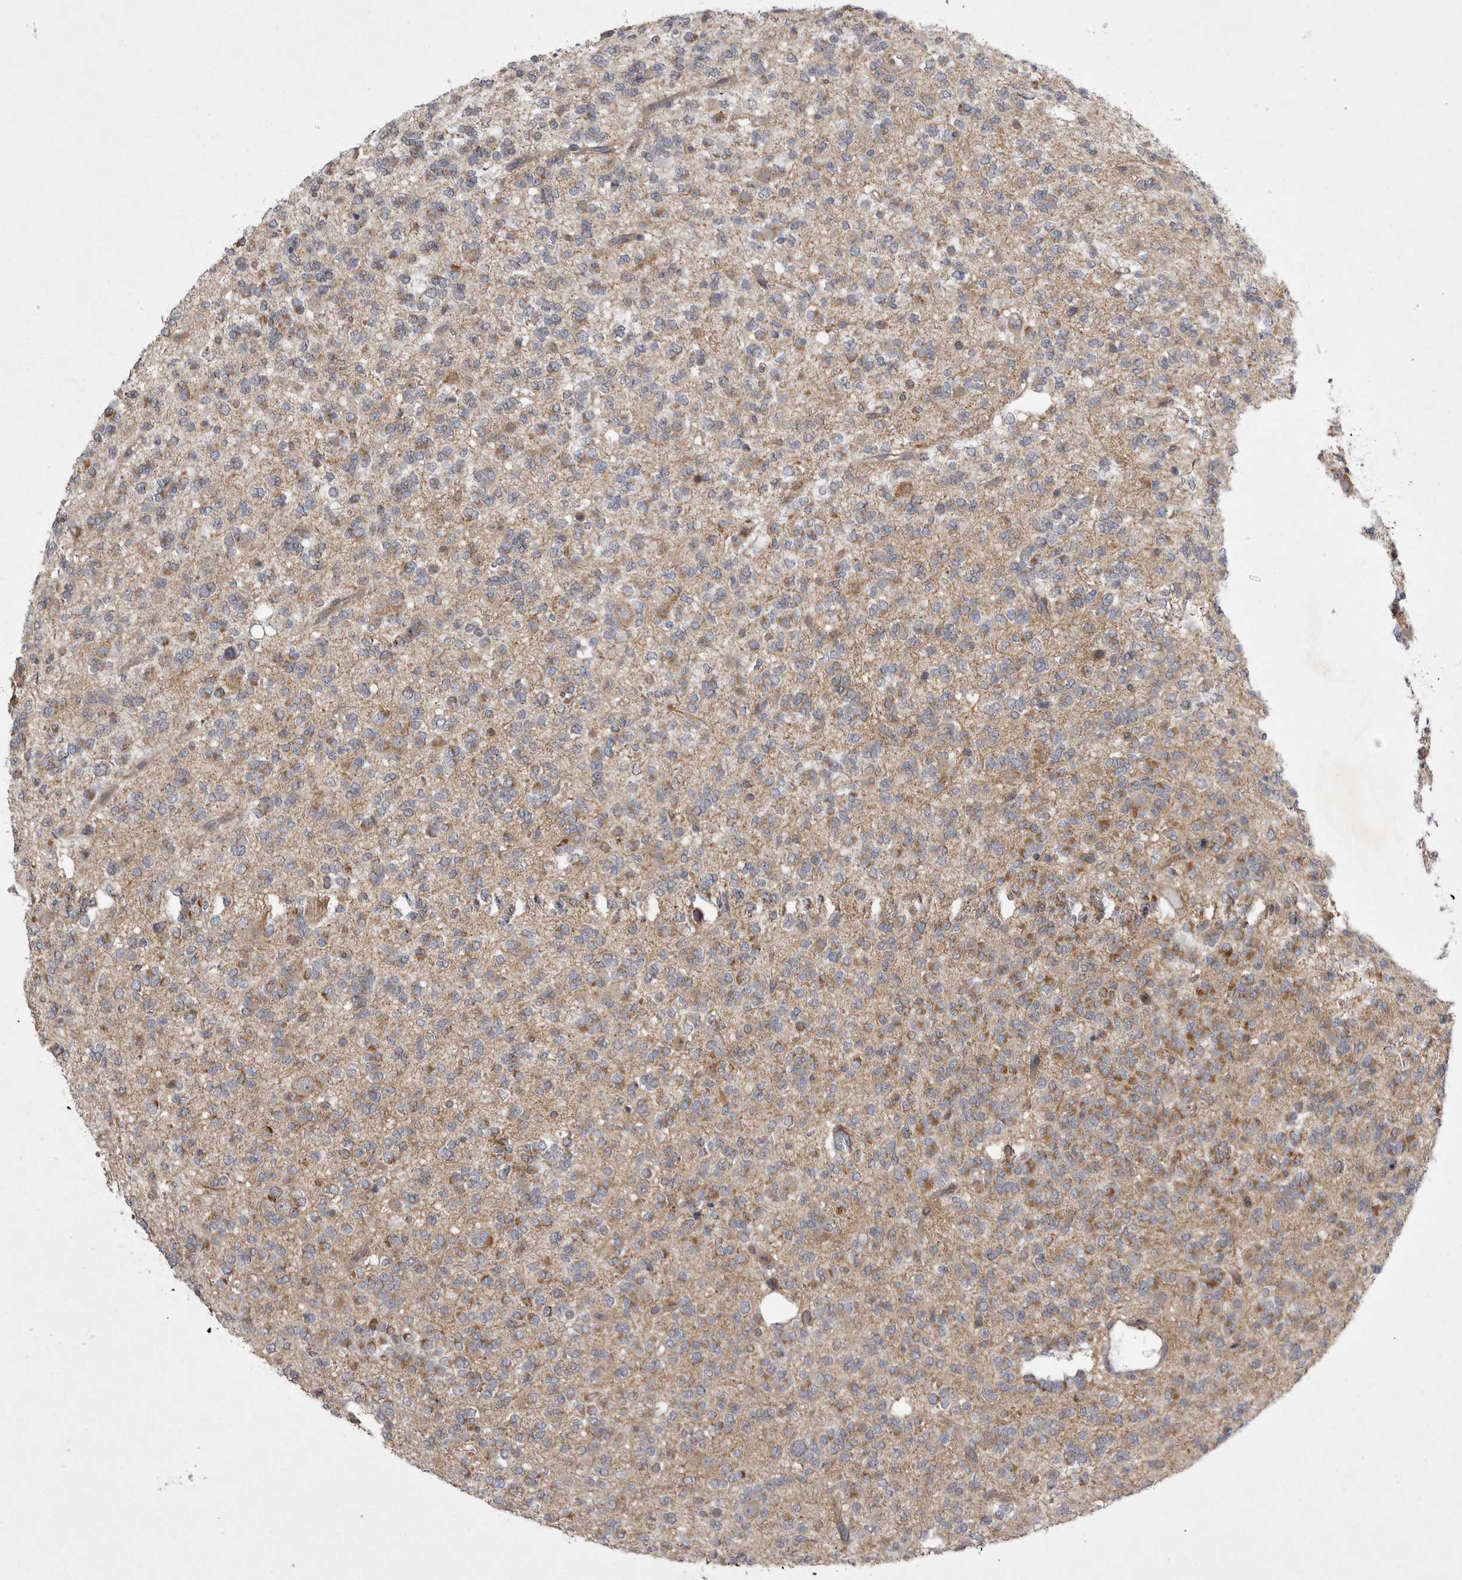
{"staining": {"intensity": "moderate", "quantity": "25%-75%", "location": "cytoplasmic/membranous"}, "tissue": "glioma", "cell_type": "Tumor cells", "image_type": "cancer", "snomed": [{"axis": "morphology", "description": "Glioma, malignant, Low grade"}, {"axis": "topography", "description": "Brain"}], "caption": "Protein expression analysis of glioma exhibits moderate cytoplasmic/membranous expression in approximately 25%-75% of tumor cells. The staining was performed using DAB (3,3'-diaminobenzidine), with brown indicating positive protein expression. Nuclei are stained blue with hematoxylin.", "gene": "TSPOAP1", "patient": {"sex": "male", "age": 38}}